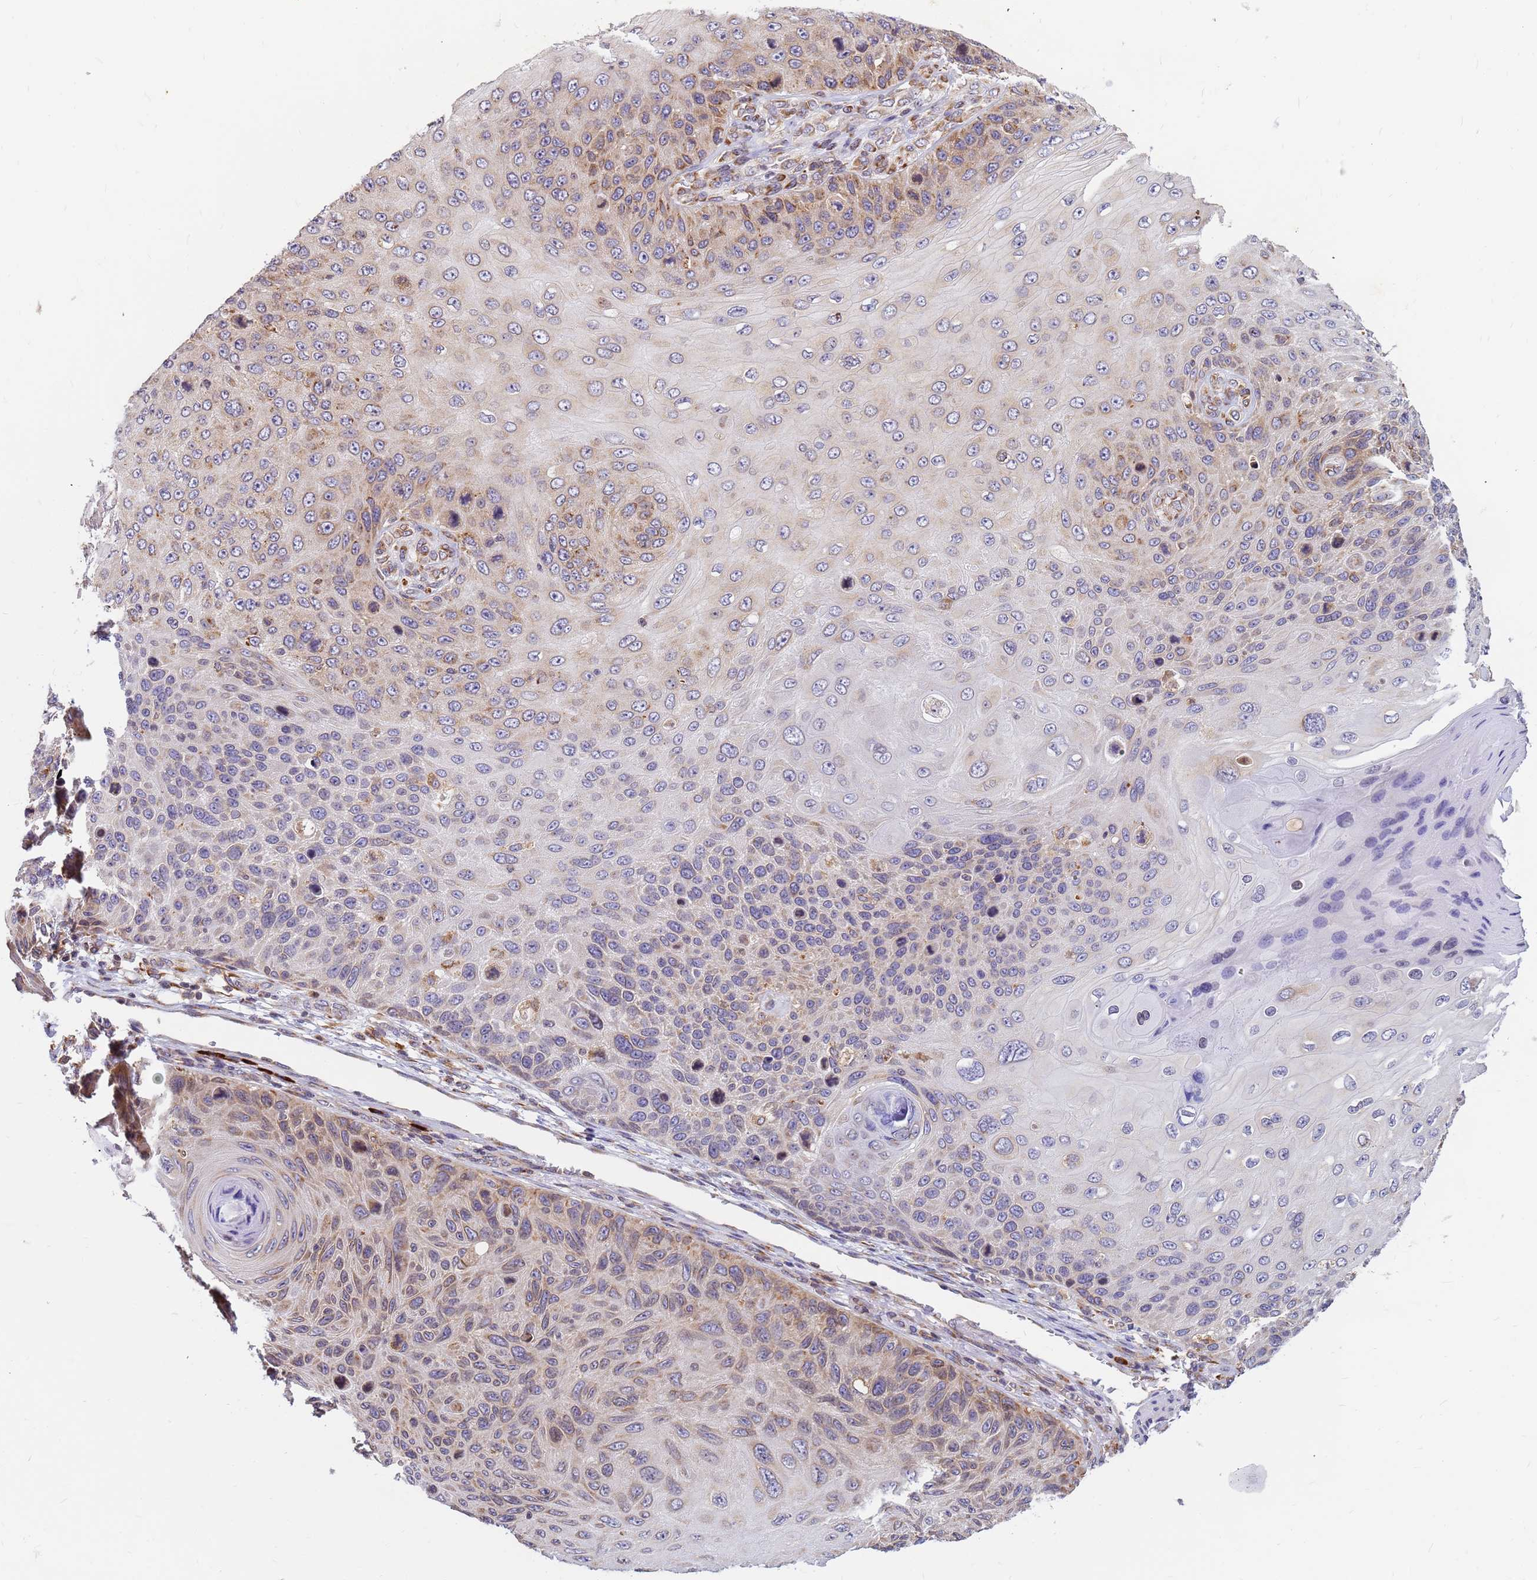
{"staining": {"intensity": "weak", "quantity": "25%-75%", "location": "cytoplasmic/membranous"}, "tissue": "skin cancer", "cell_type": "Tumor cells", "image_type": "cancer", "snomed": [{"axis": "morphology", "description": "Squamous cell carcinoma, NOS"}, {"axis": "topography", "description": "Skin"}], "caption": "Immunohistochemistry (IHC) (DAB) staining of human skin cancer exhibits weak cytoplasmic/membranous protein staining in about 25%-75% of tumor cells. (DAB = brown stain, brightfield microscopy at high magnification).", "gene": "SSR4", "patient": {"sex": "female", "age": 88}}